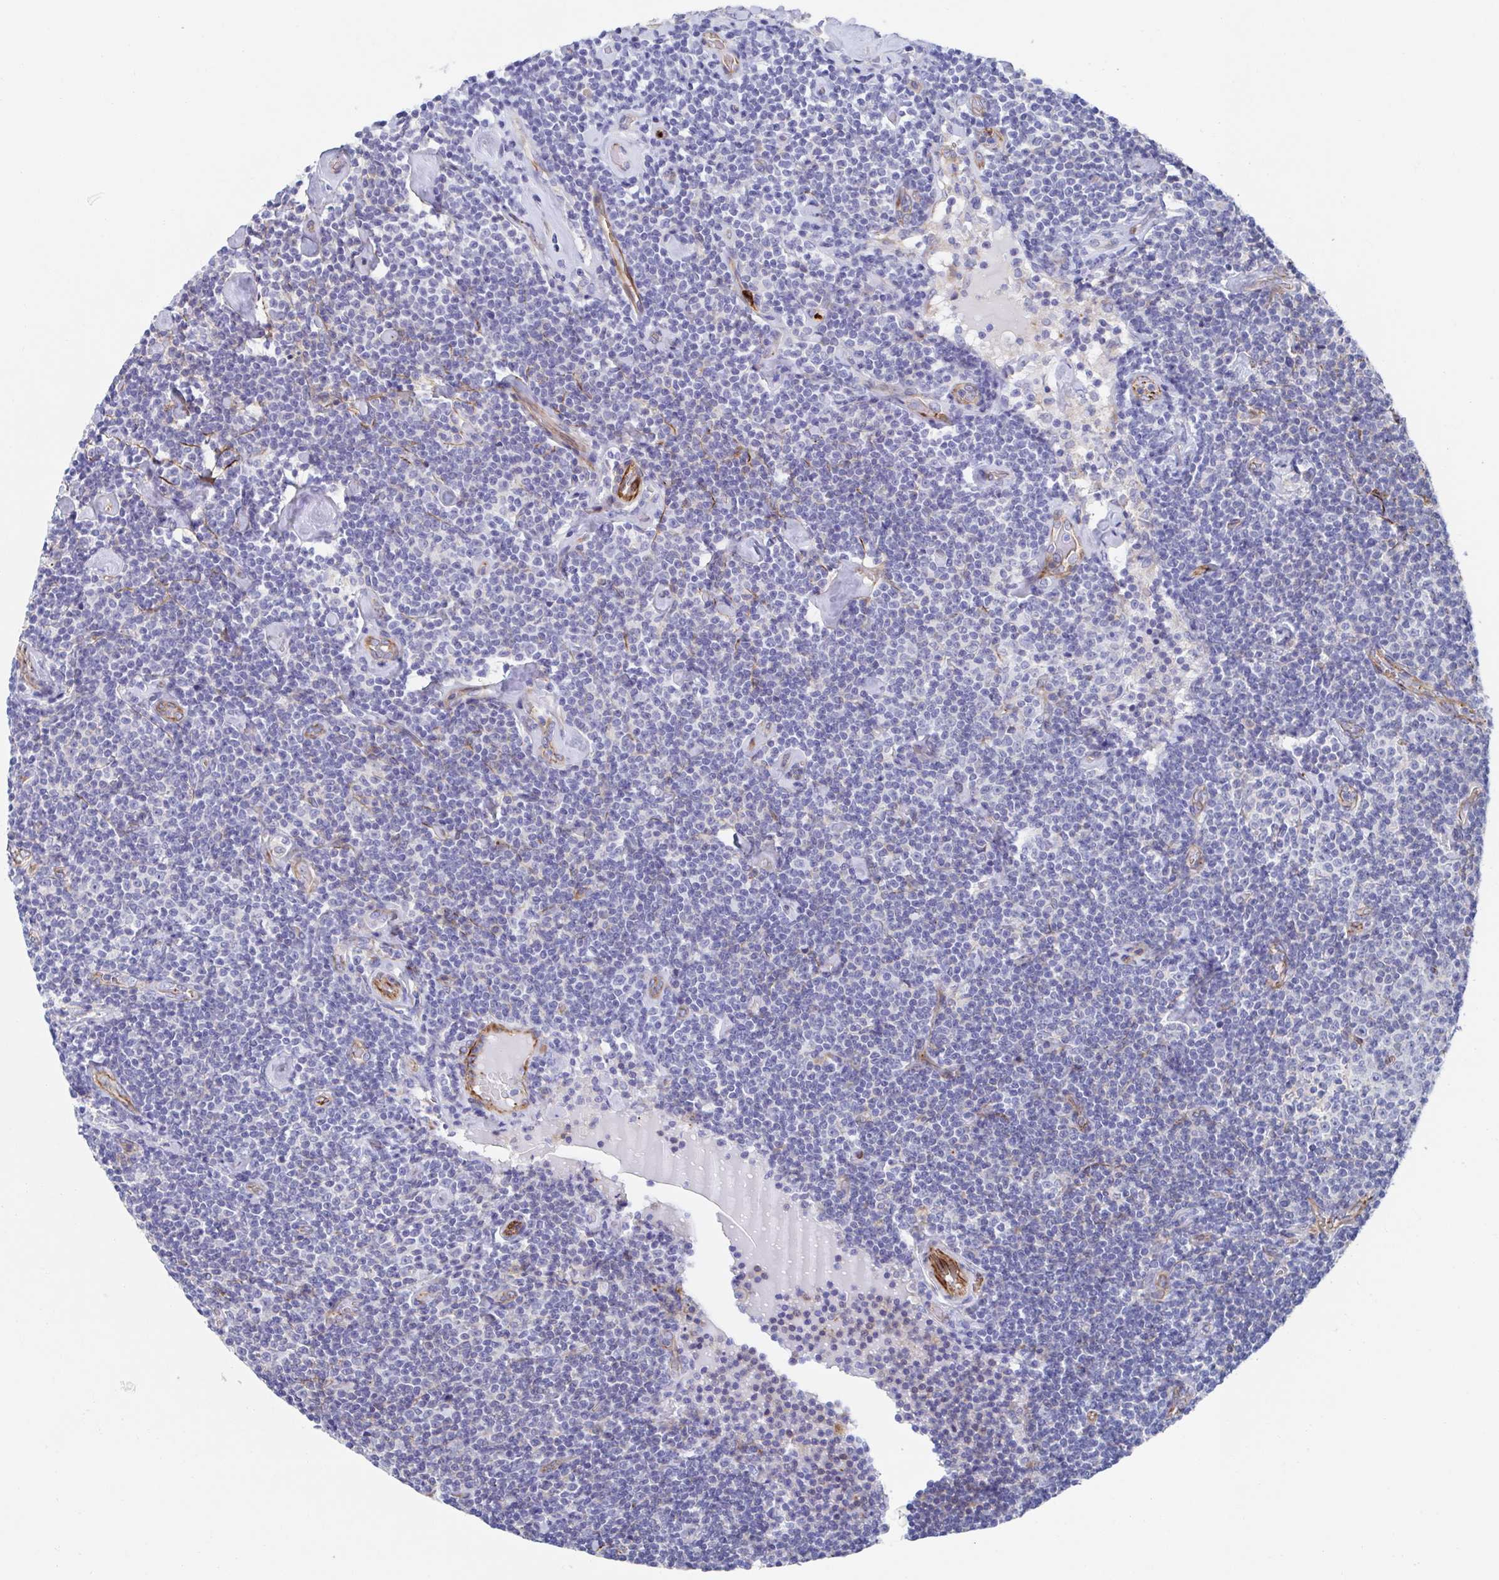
{"staining": {"intensity": "negative", "quantity": "none", "location": "none"}, "tissue": "lymphoma", "cell_type": "Tumor cells", "image_type": "cancer", "snomed": [{"axis": "morphology", "description": "Malignant lymphoma, non-Hodgkin's type, Low grade"}, {"axis": "topography", "description": "Lymph node"}], "caption": "Tumor cells show no significant staining in lymphoma. (DAB (3,3'-diaminobenzidine) IHC, high magnification).", "gene": "KLC3", "patient": {"sex": "male", "age": 81}}